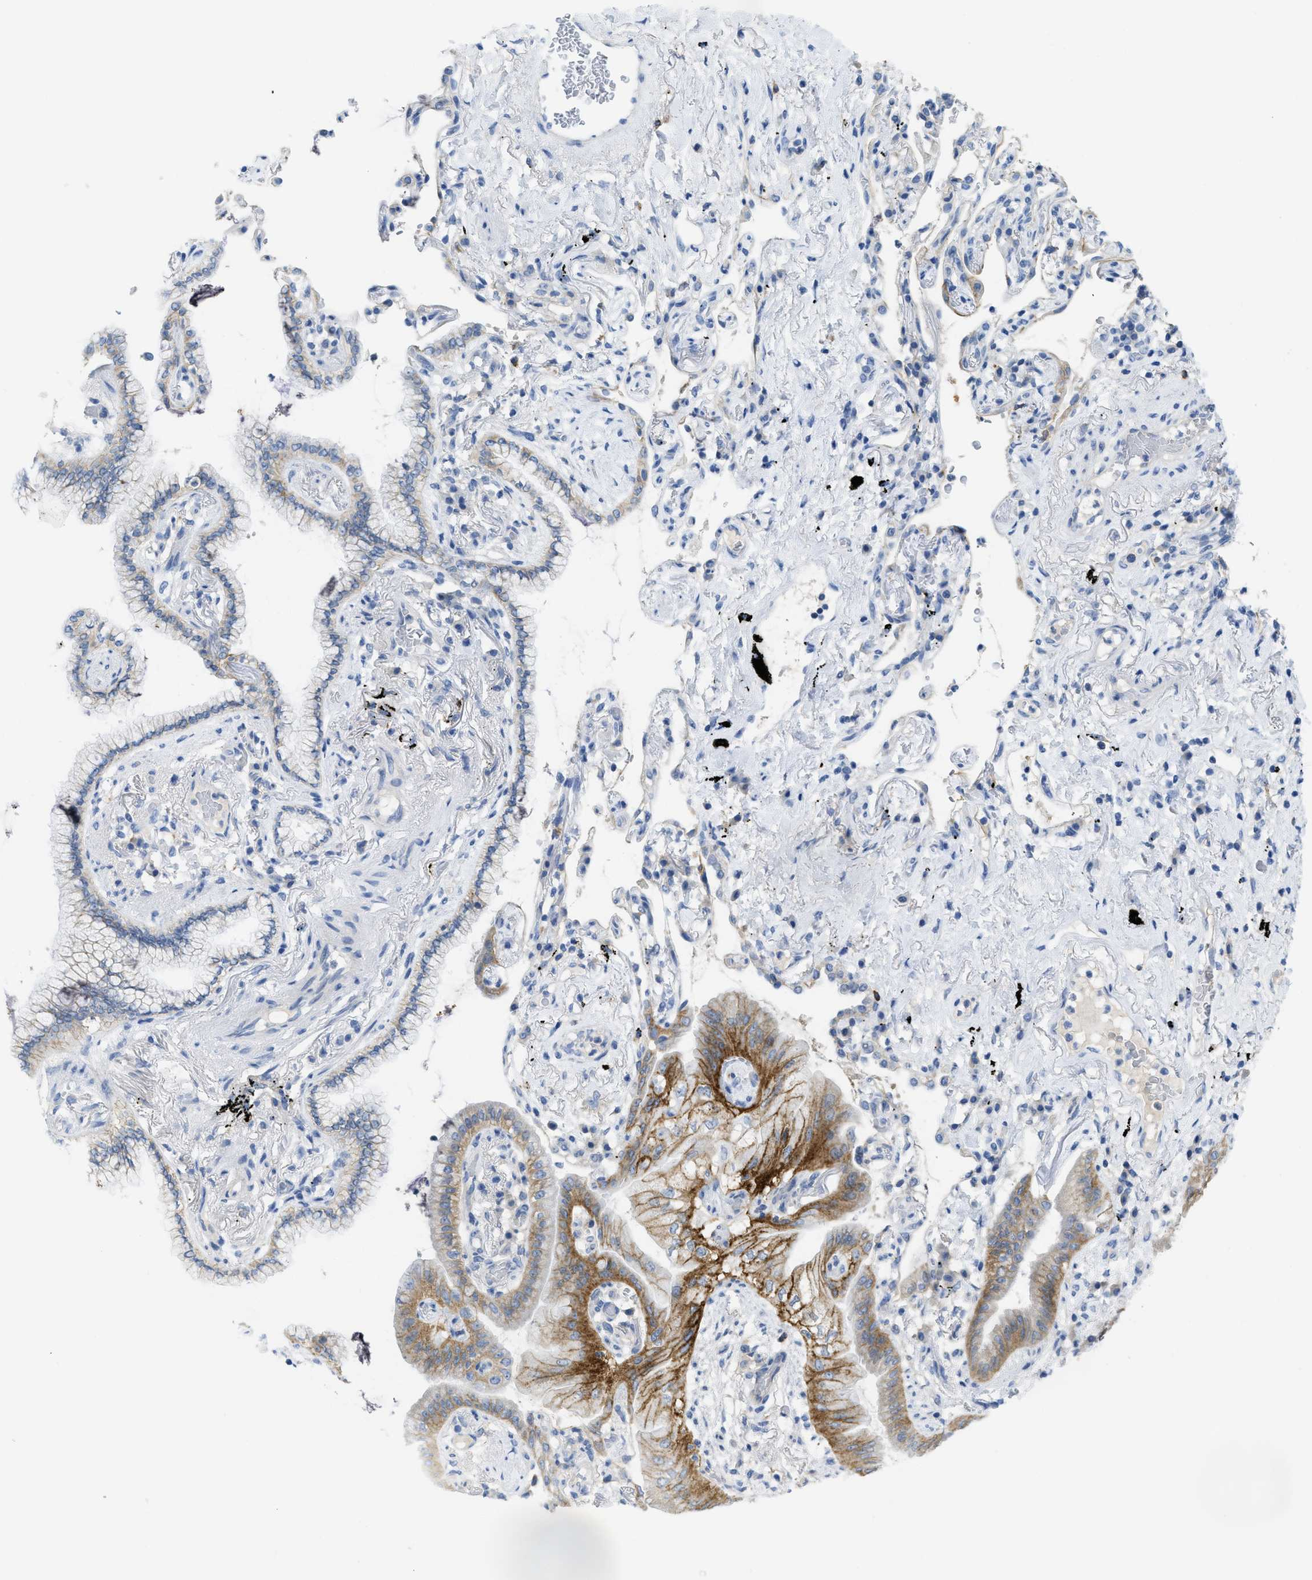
{"staining": {"intensity": "moderate", "quantity": "25%-75%", "location": "cytoplasmic/membranous"}, "tissue": "lung cancer", "cell_type": "Tumor cells", "image_type": "cancer", "snomed": [{"axis": "morphology", "description": "Normal tissue, NOS"}, {"axis": "morphology", "description": "Adenocarcinoma, NOS"}, {"axis": "topography", "description": "Bronchus"}, {"axis": "topography", "description": "Lung"}], "caption": "Tumor cells show medium levels of moderate cytoplasmic/membranous staining in approximately 25%-75% of cells in human lung cancer.", "gene": "CNNM4", "patient": {"sex": "female", "age": 70}}